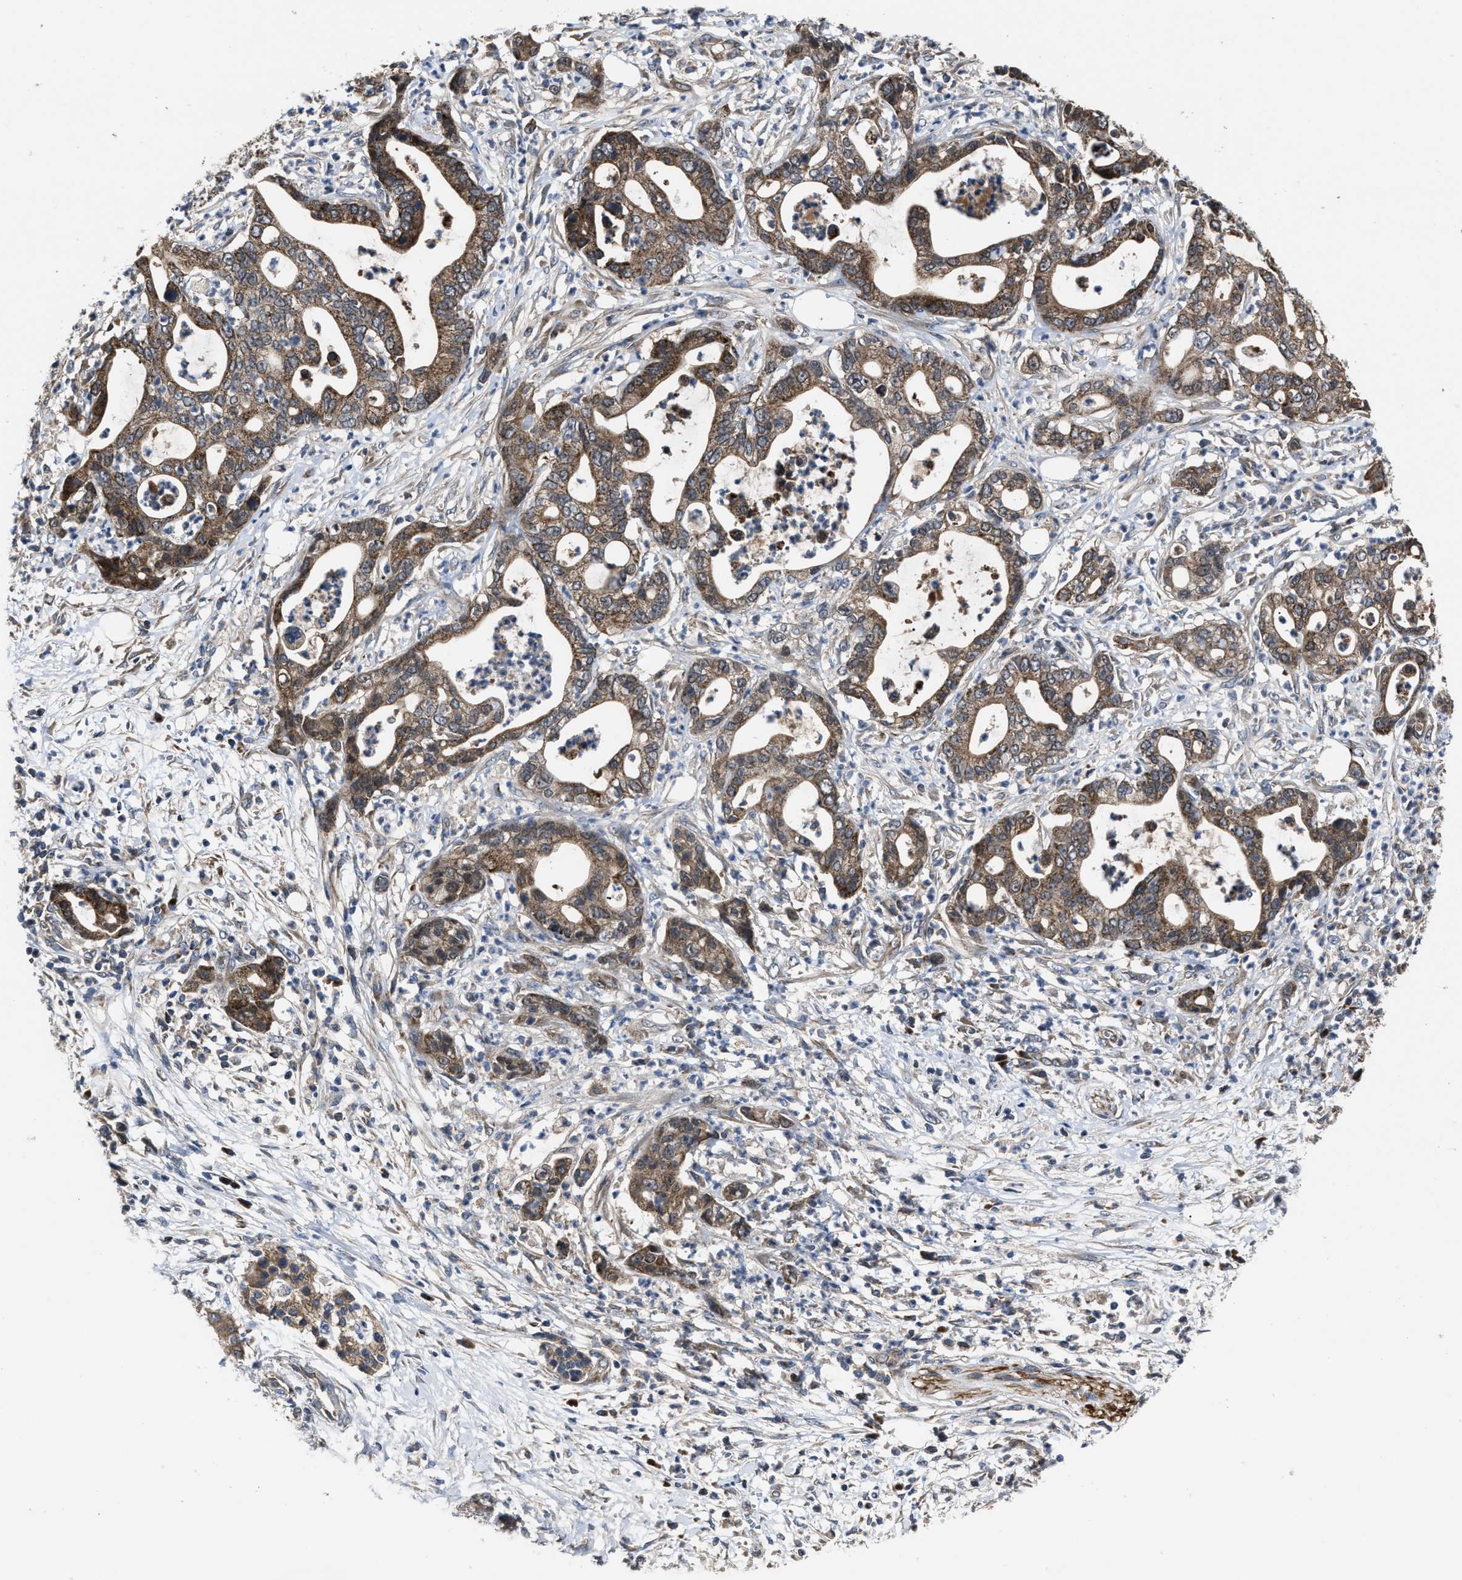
{"staining": {"intensity": "moderate", "quantity": ">75%", "location": "cytoplasmic/membranous"}, "tissue": "pancreatic cancer", "cell_type": "Tumor cells", "image_type": "cancer", "snomed": [{"axis": "morphology", "description": "Adenocarcinoma, NOS"}, {"axis": "topography", "description": "Pancreas"}], "caption": "Immunohistochemistry (IHC) (DAB) staining of human pancreatic cancer shows moderate cytoplasmic/membranous protein expression in approximately >75% of tumor cells.", "gene": "PASK", "patient": {"sex": "male", "age": 69}}